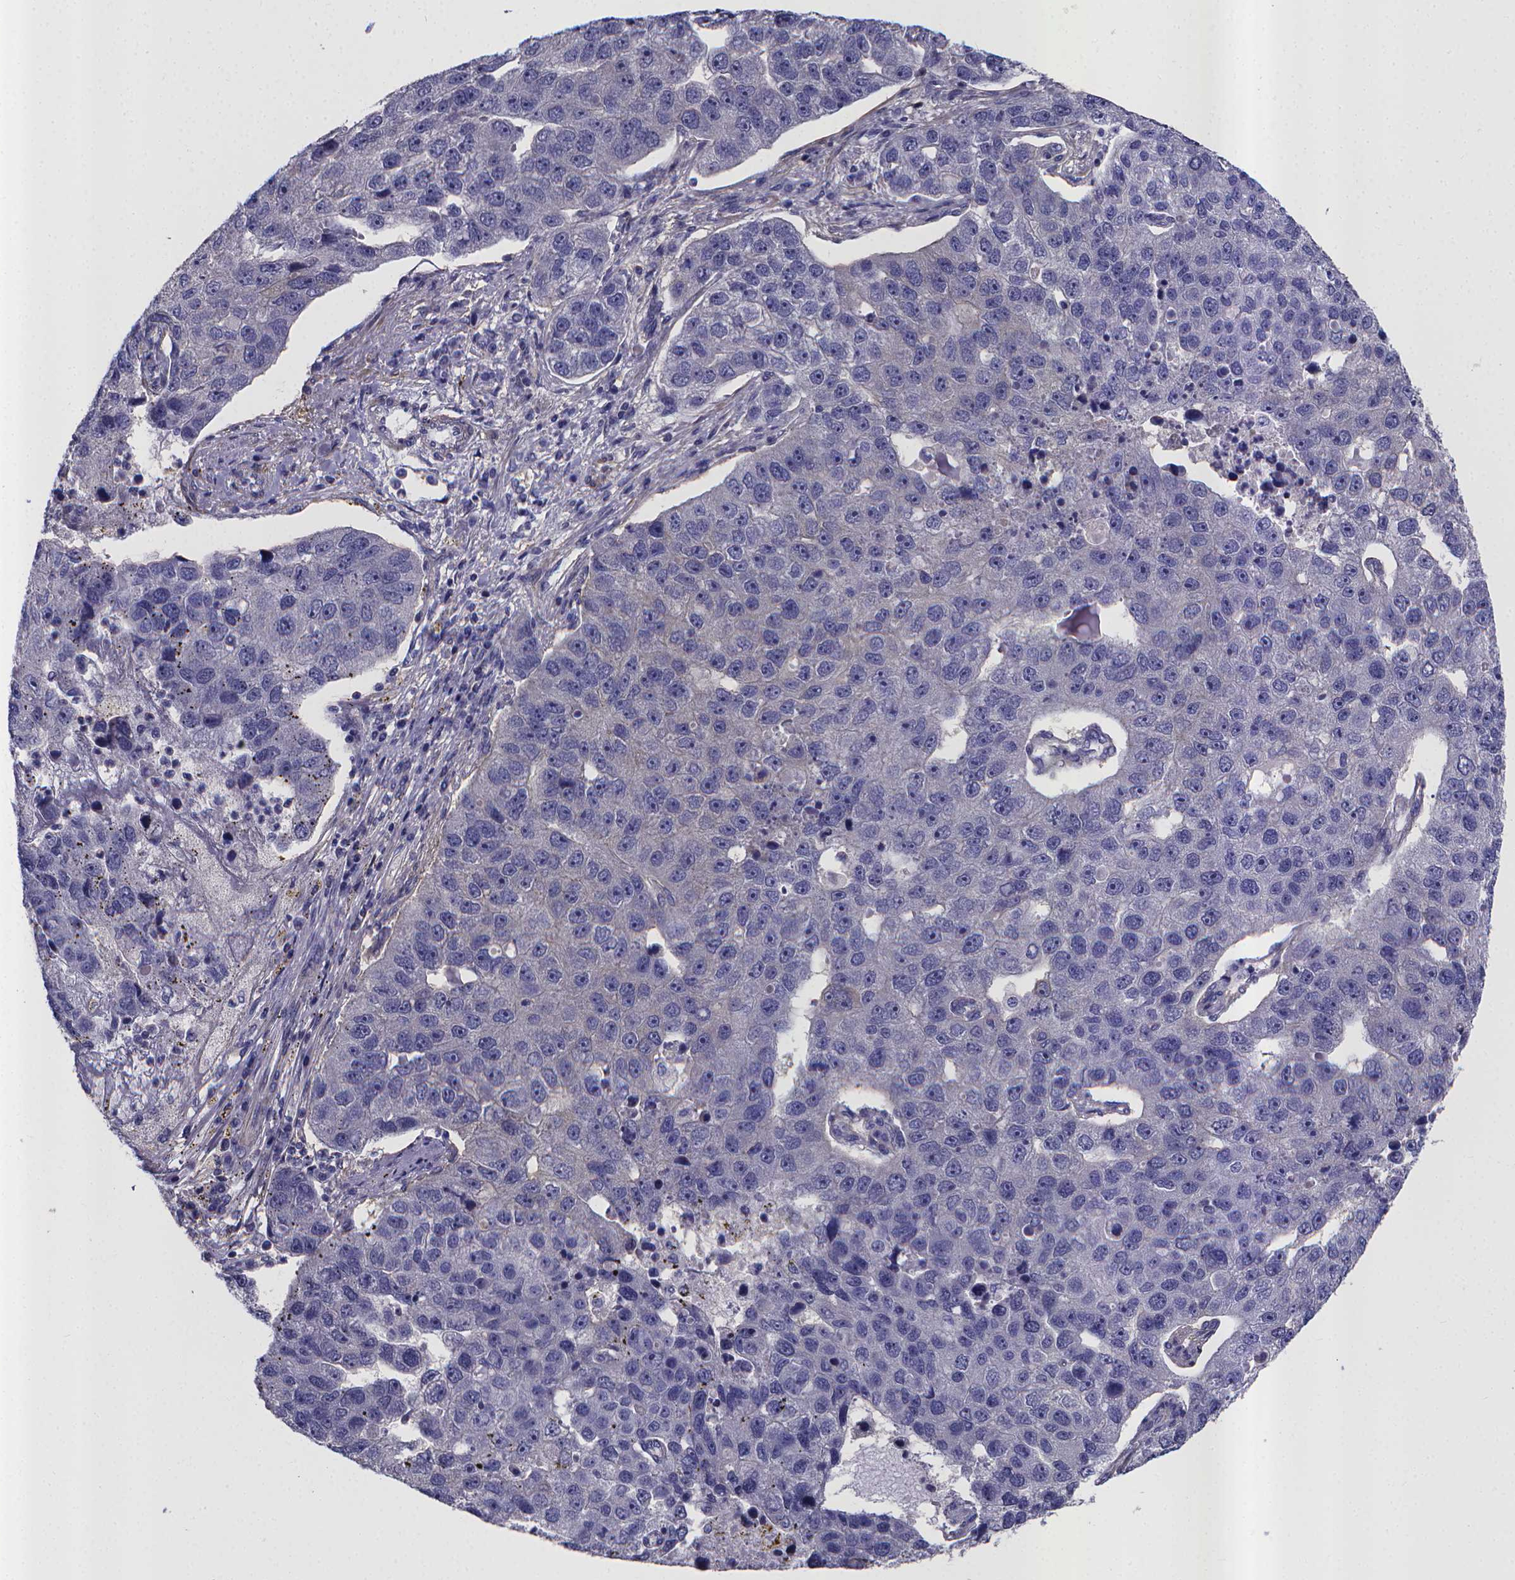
{"staining": {"intensity": "negative", "quantity": "none", "location": "none"}, "tissue": "pancreatic cancer", "cell_type": "Tumor cells", "image_type": "cancer", "snomed": [{"axis": "morphology", "description": "Adenocarcinoma, NOS"}, {"axis": "topography", "description": "Pancreas"}], "caption": "An immunohistochemistry image of pancreatic cancer (adenocarcinoma) is shown. There is no staining in tumor cells of pancreatic cancer (adenocarcinoma). (DAB immunohistochemistry (IHC) visualized using brightfield microscopy, high magnification).", "gene": "RERG", "patient": {"sex": "female", "age": 61}}